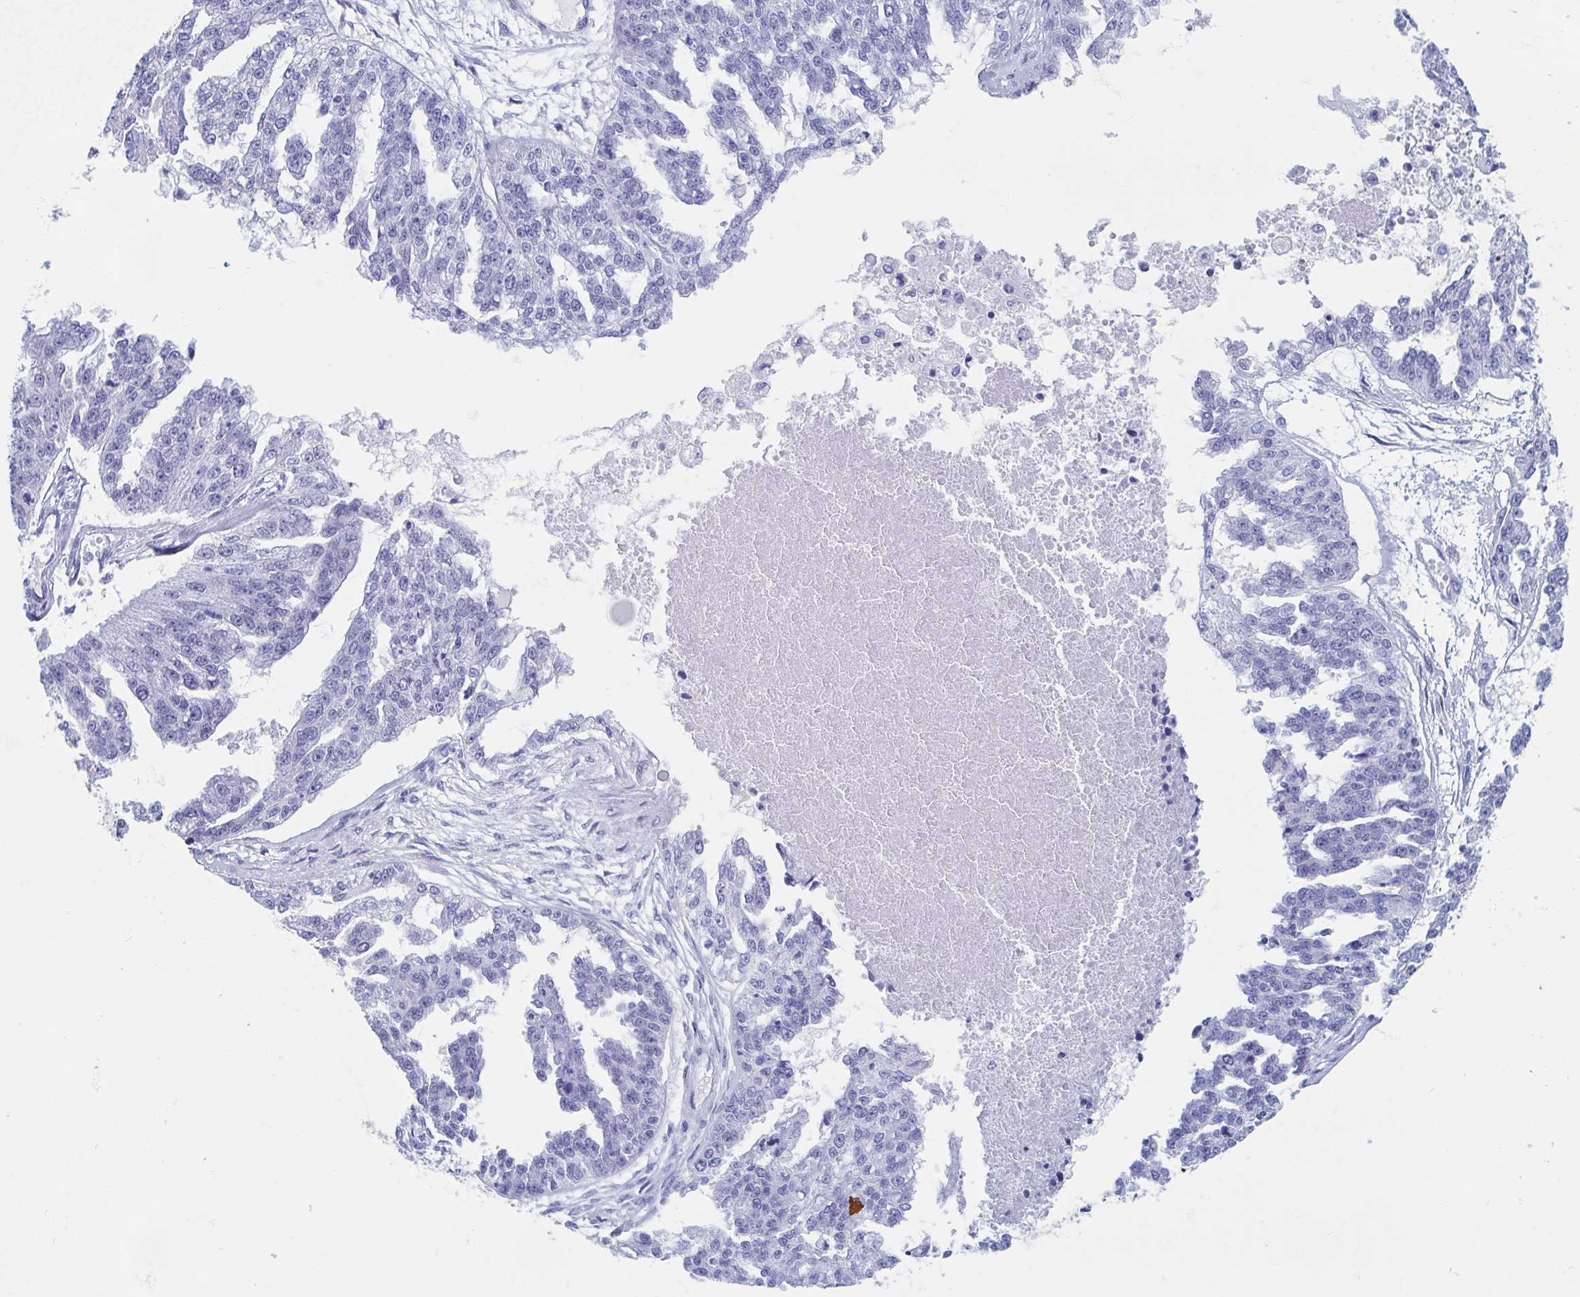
{"staining": {"intensity": "negative", "quantity": "none", "location": "none"}, "tissue": "ovarian cancer", "cell_type": "Tumor cells", "image_type": "cancer", "snomed": [{"axis": "morphology", "description": "Cystadenocarcinoma, serous, NOS"}, {"axis": "topography", "description": "Ovary"}], "caption": "A high-resolution image shows immunohistochemistry staining of ovarian cancer, which exhibits no significant positivity in tumor cells.", "gene": "HDGFL1", "patient": {"sex": "female", "age": 58}}